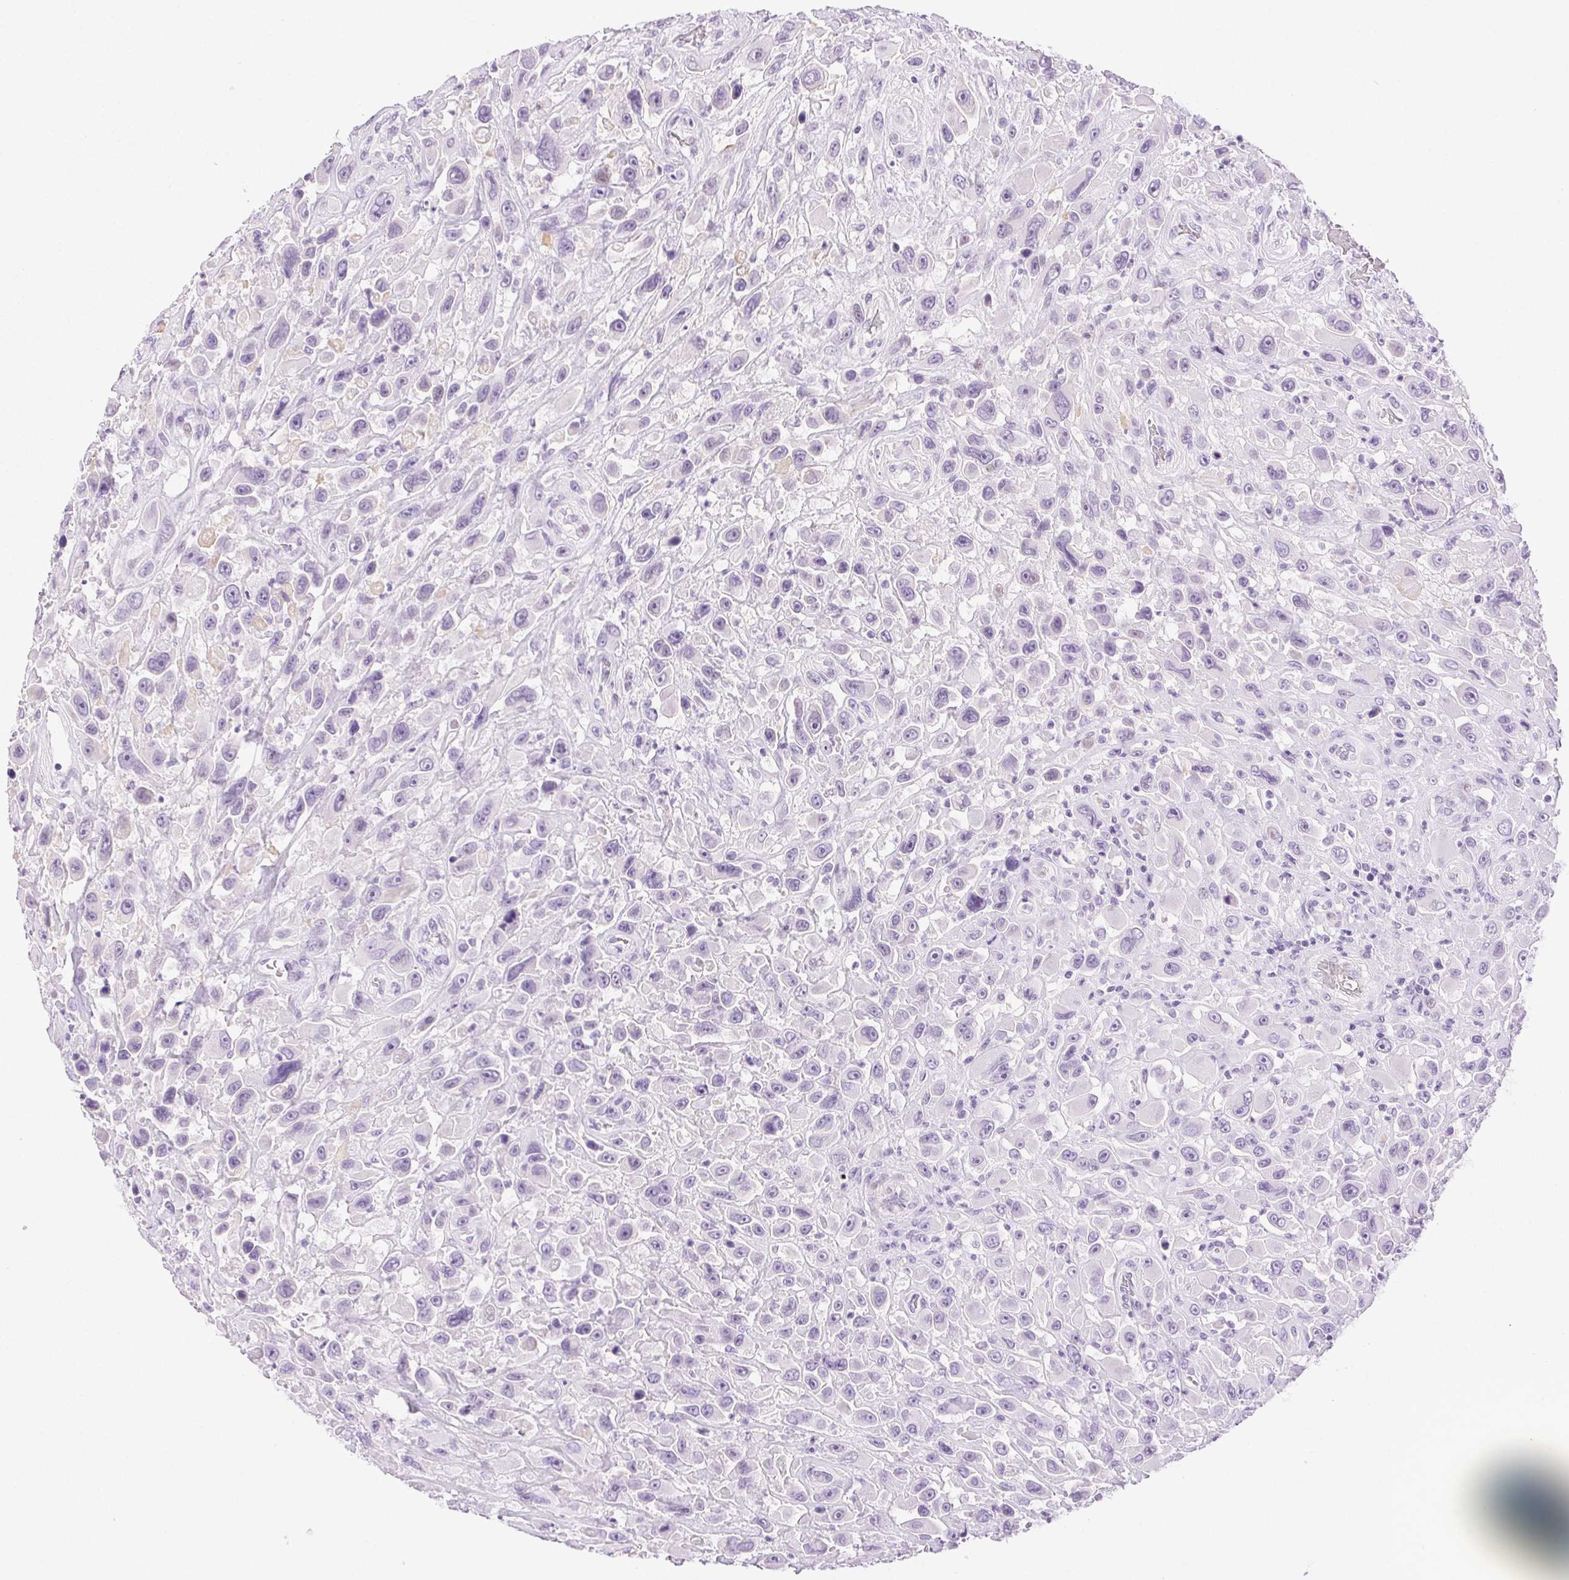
{"staining": {"intensity": "negative", "quantity": "none", "location": "none"}, "tissue": "urothelial cancer", "cell_type": "Tumor cells", "image_type": "cancer", "snomed": [{"axis": "morphology", "description": "Urothelial carcinoma, High grade"}, {"axis": "topography", "description": "Urinary bladder"}], "caption": "Micrograph shows no protein staining in tumor cells of urothelial cancer tissue.", "gene": "C20orf85", "patient": {"sex": "male", "age": 53}}